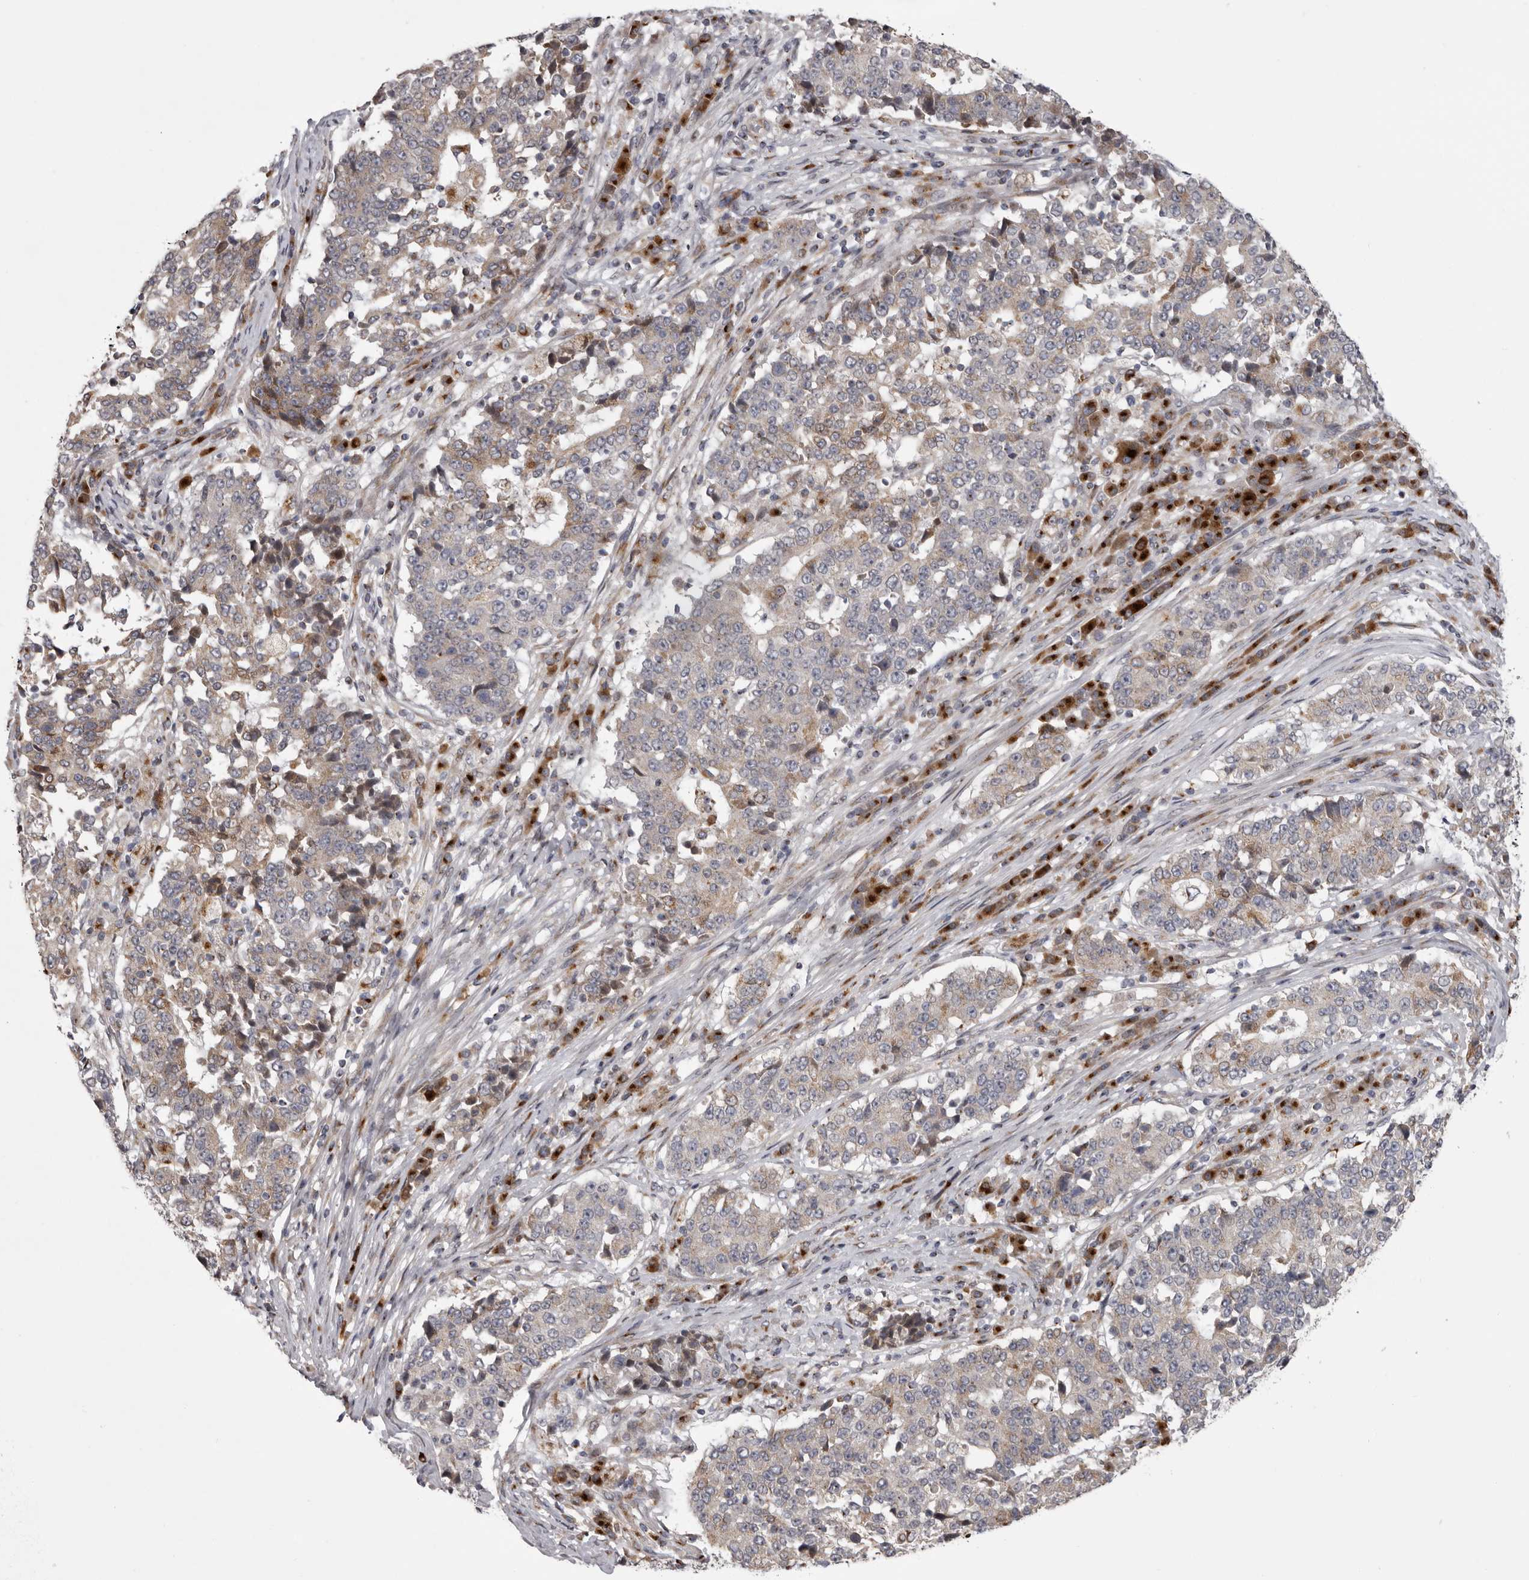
{"staining": {"intensity": "weak", "quantity": ">75%", "location": "cytoplasmic/membranous"}, "tissue": "stomach cancer", "cell_type": "Tumor cells", "image_type": "cancer", "snomed": [{"axis": "morphology", "description": "Adenocarcinoma, NOS"}, {"axis": "topography", "description": "Stomach"}], "caption": "Adenocarcinoma (stomach) stained for a protein reveals weak cytoplasmic/membranous positivity in tumor cells.", "gene": "WDR47", "patient": {"sex": "male", "age": 59}}